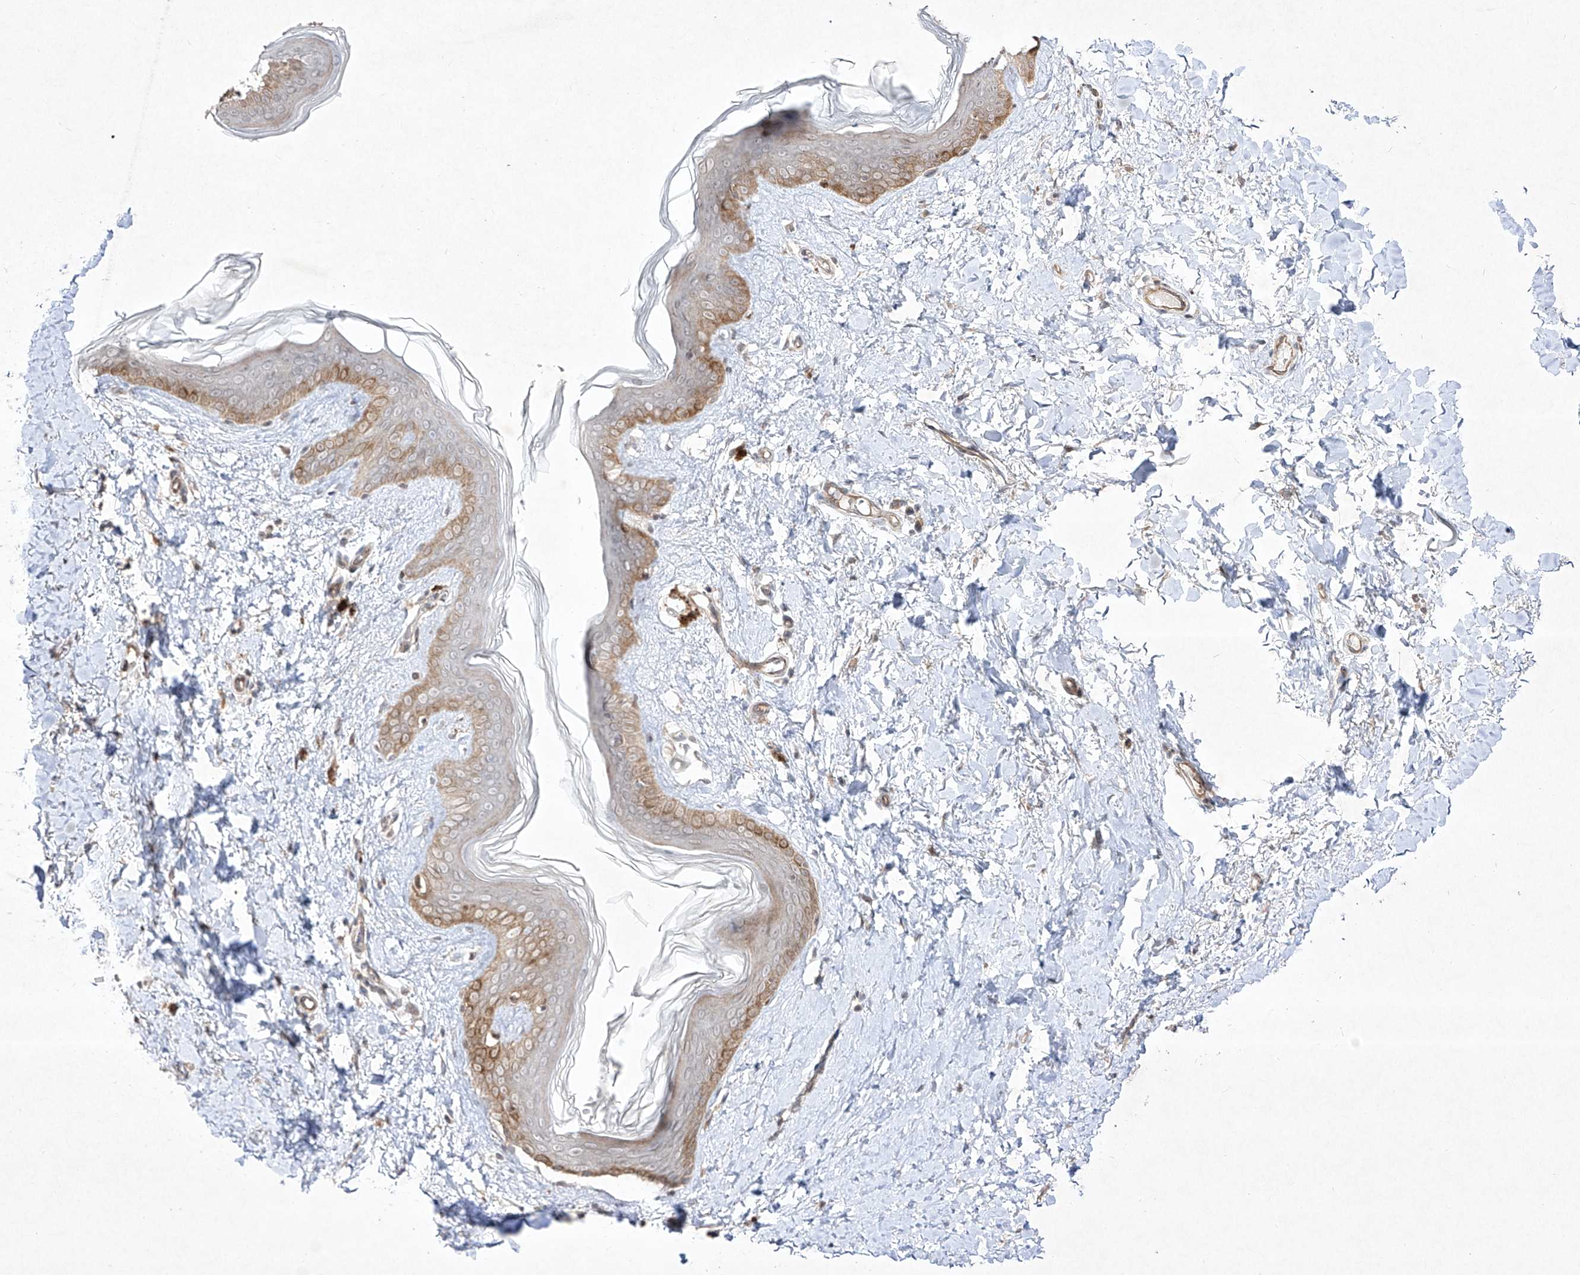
{"staining": {"intensity": "moderate", "quantity": "25%-75%", "location": "cytoplasmic/membranous"}, "tissue": "skin", "cell_type": "Fibroblasts", "image_type": "normal", "snomed": [{"axis": "morphology", "description": "Normal tissue, NOS"}, {"axis": "topography", "description": "Skin"}], "caption": "A brown stain highlights moderate cytoplasmic/membranous expression of a protein in fibroblasts of normal human skin. (DAB (3,3'-diaminobenzidine) = brown stain, brightfield microscopy at high magnification).", "gene": "KDM1B", "patient": {"sex": "female", "age": 46}}